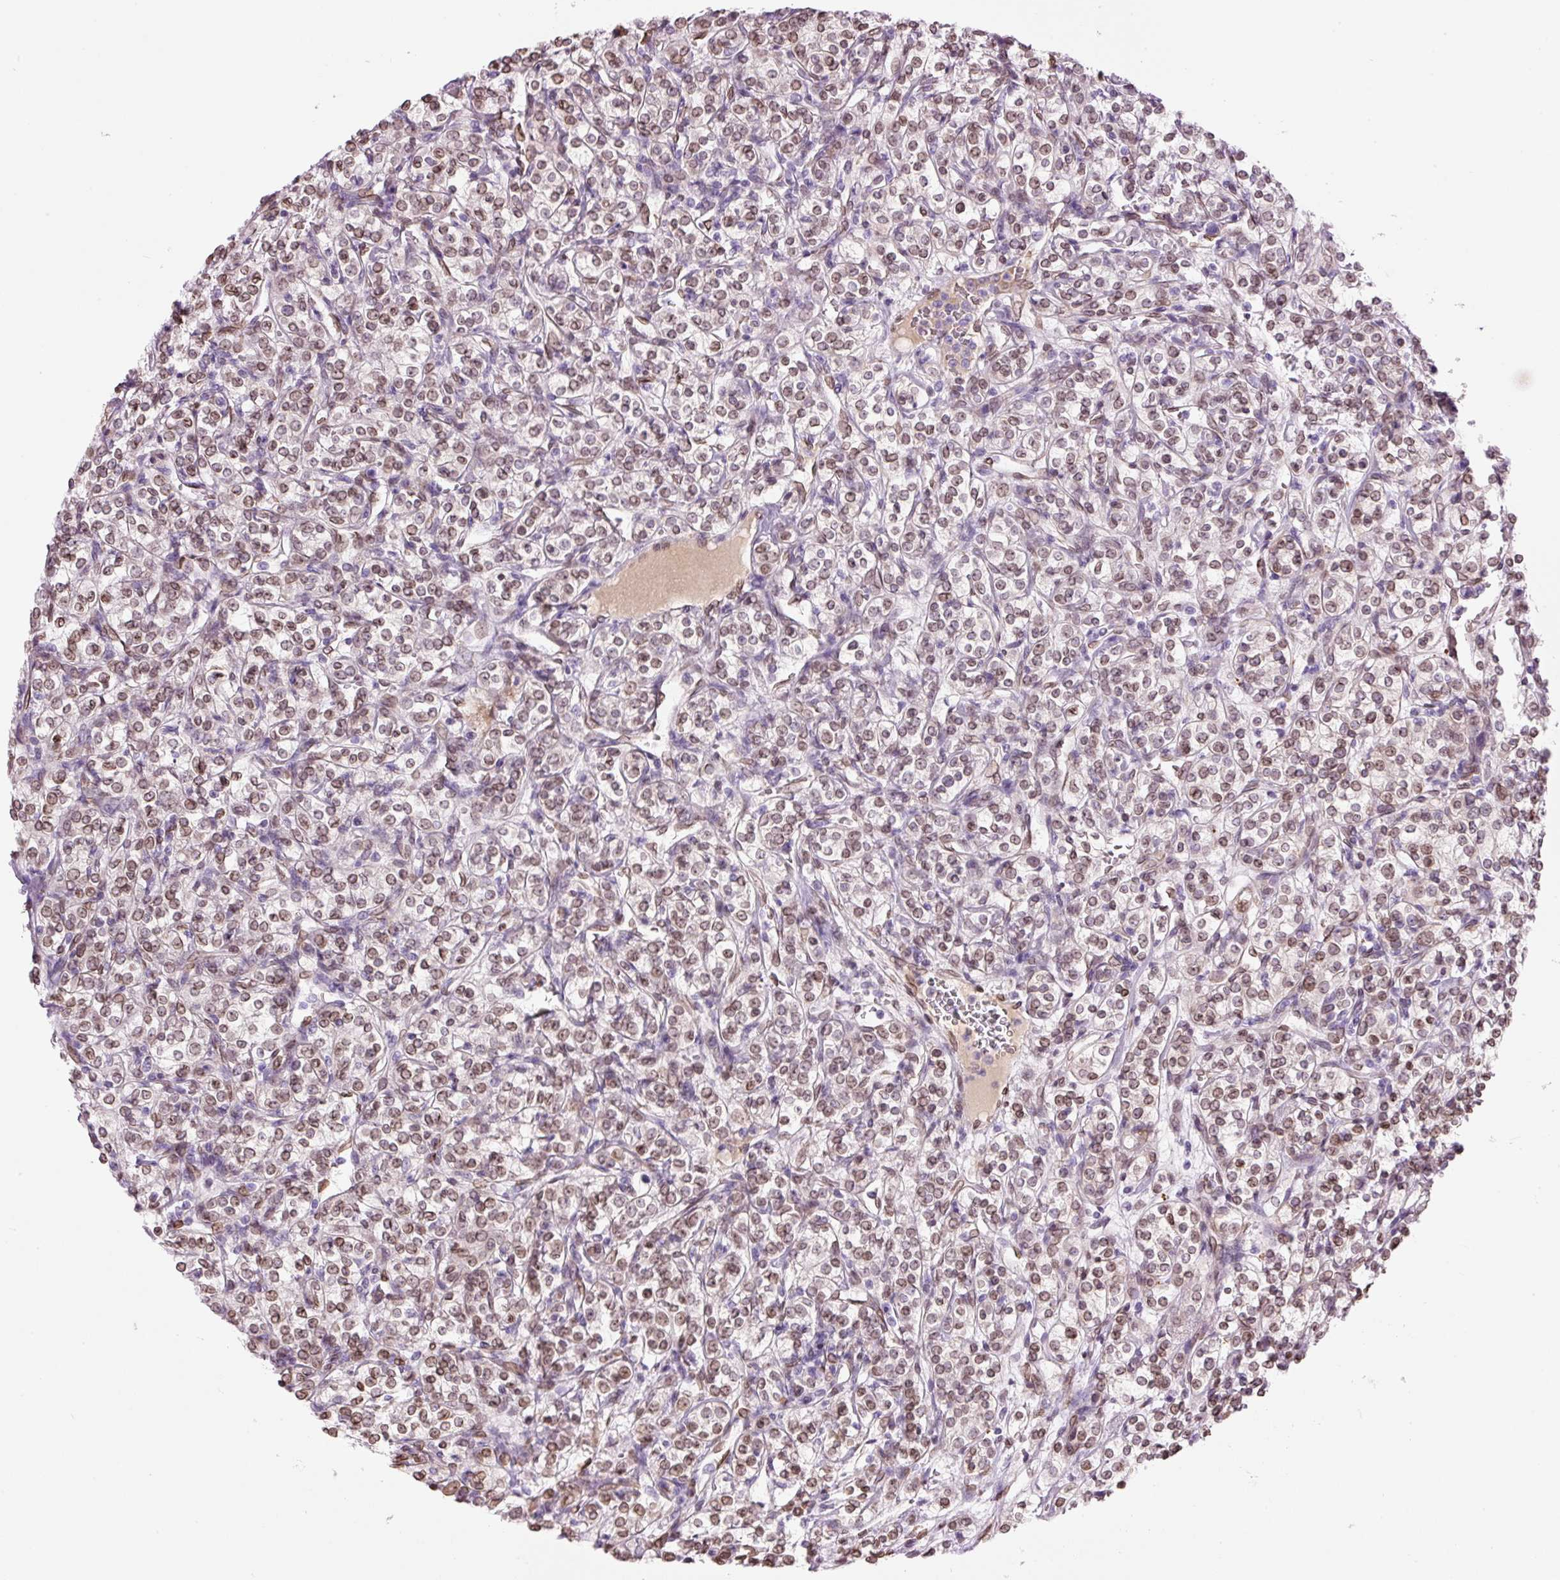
{"staining": {"intensity": "moderate", "quantity": ">75%", "location": "cytoplasmic/membranous,nuclear"}, "tissue": "renal cancer", "cell_type": "Tumor cells", "image_type": "cancer", "snomed": [{"axis": "morphology", "description": "Adenocarcinoma, NOS"}, {"axis": "topography", "description": "Kidney"}], "caption": "Protein expression by immunohistochemistry exhibits moderate cytoplasmic/membranous and nuclear positivity in about >75% of tumor cells in renal adenocarcinoma. (brown staining indicates protein expression, while blue staining denotes nuclei).", "gene": "ZNF224", "patient": {"sex": "male", "age": 77}}